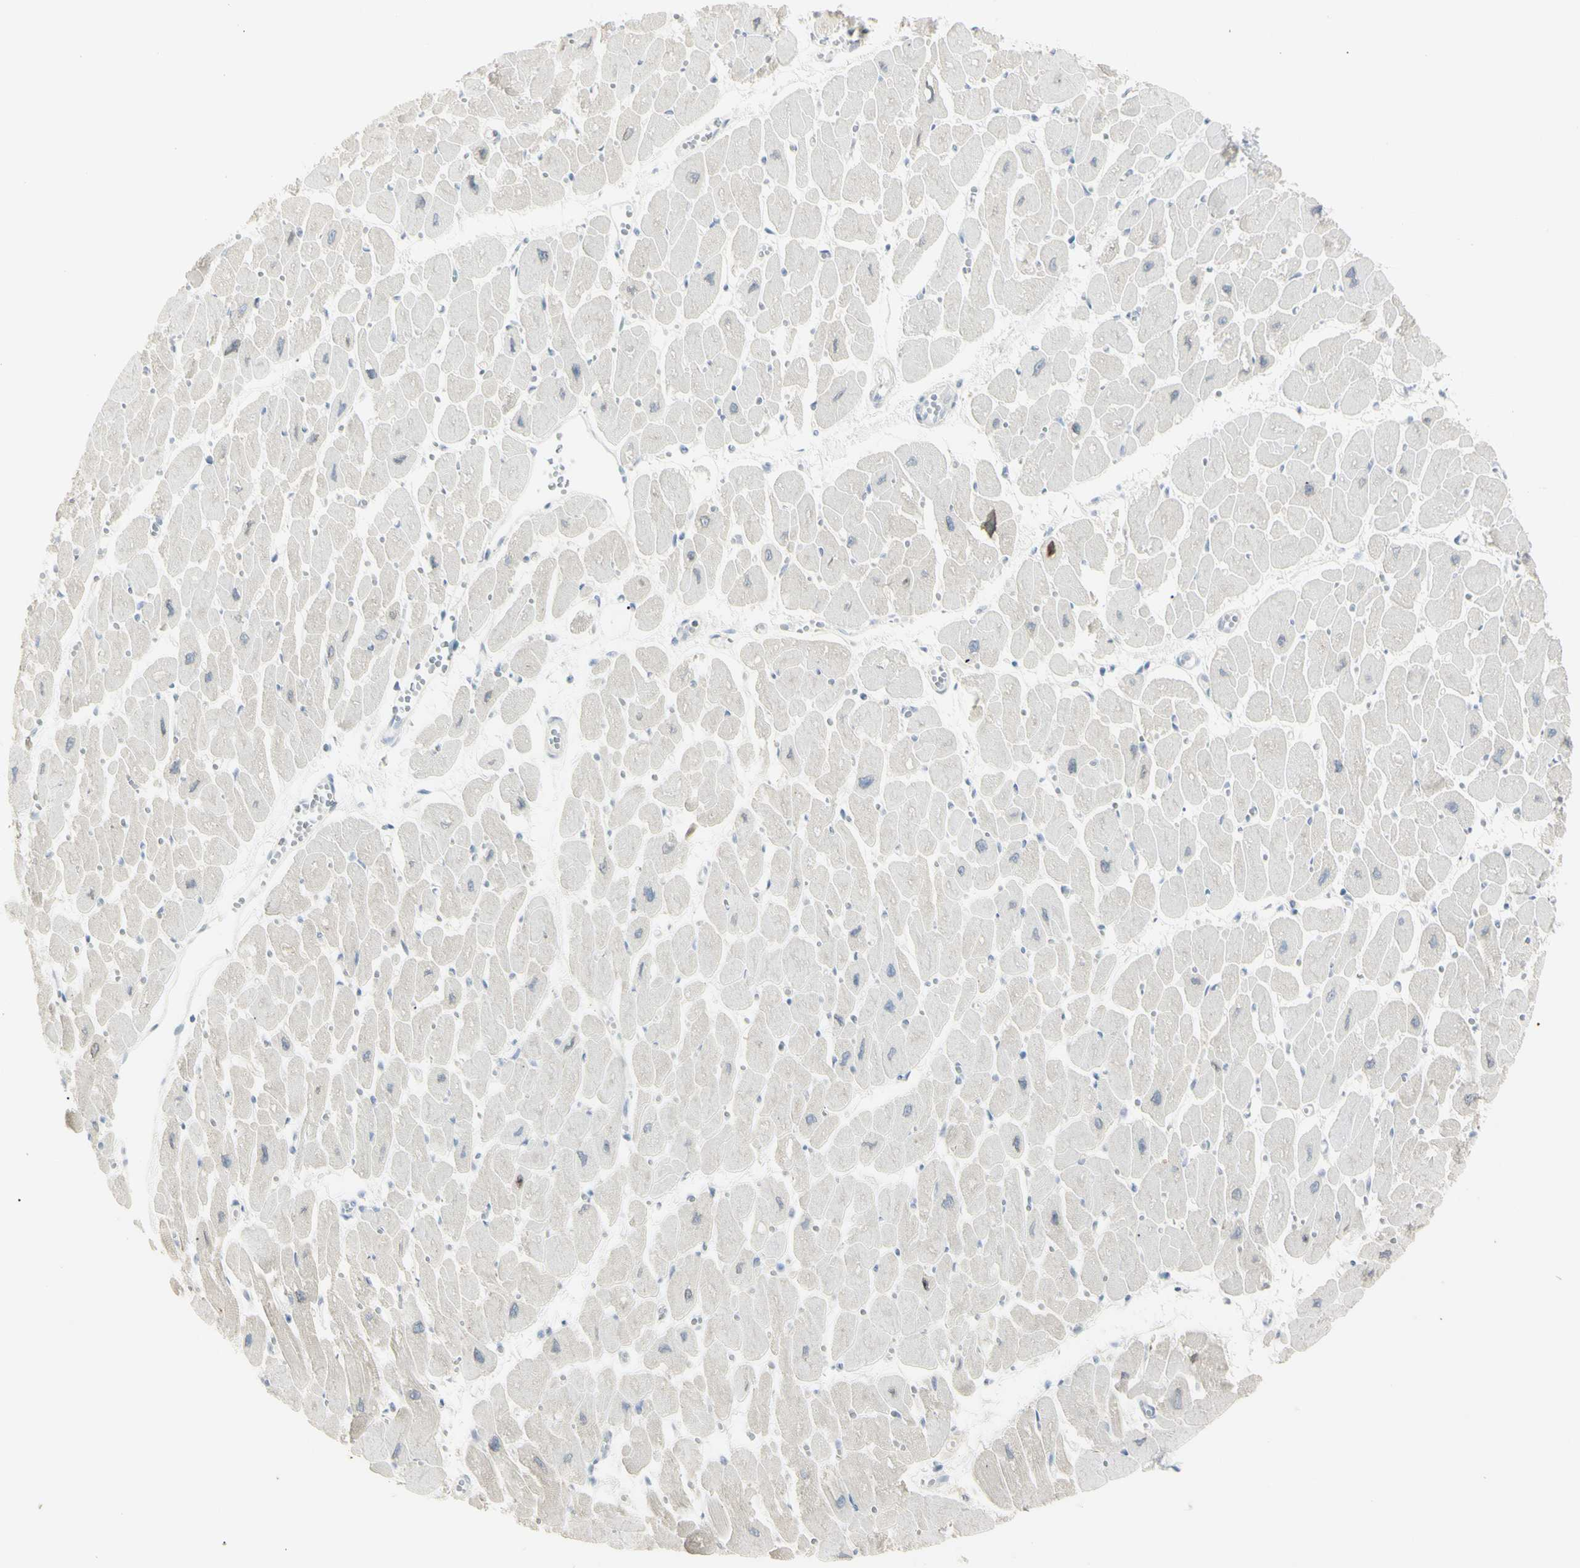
{"staining": {"intensity": "negative", "quantity": "none", "location": "none"}, "tissue": "heart muscle", "cell_type": "Cardiomyocytes", "image_type": "normal", "snomed": [{"axis": "morphology", "description": "Normal tissue, NOS"}, {"axis": "topography", "description": "Heart"}], "caption": "Immunohistochemical staining of unremarkable heart muscle exhibits no significant expression in cardiomyocytes. (DAB (3,3'-diaminobenzidine) immunohistochemistry, high magnification).", "gene": "PIP", "patient": {"sex": "female", "age": 54}}